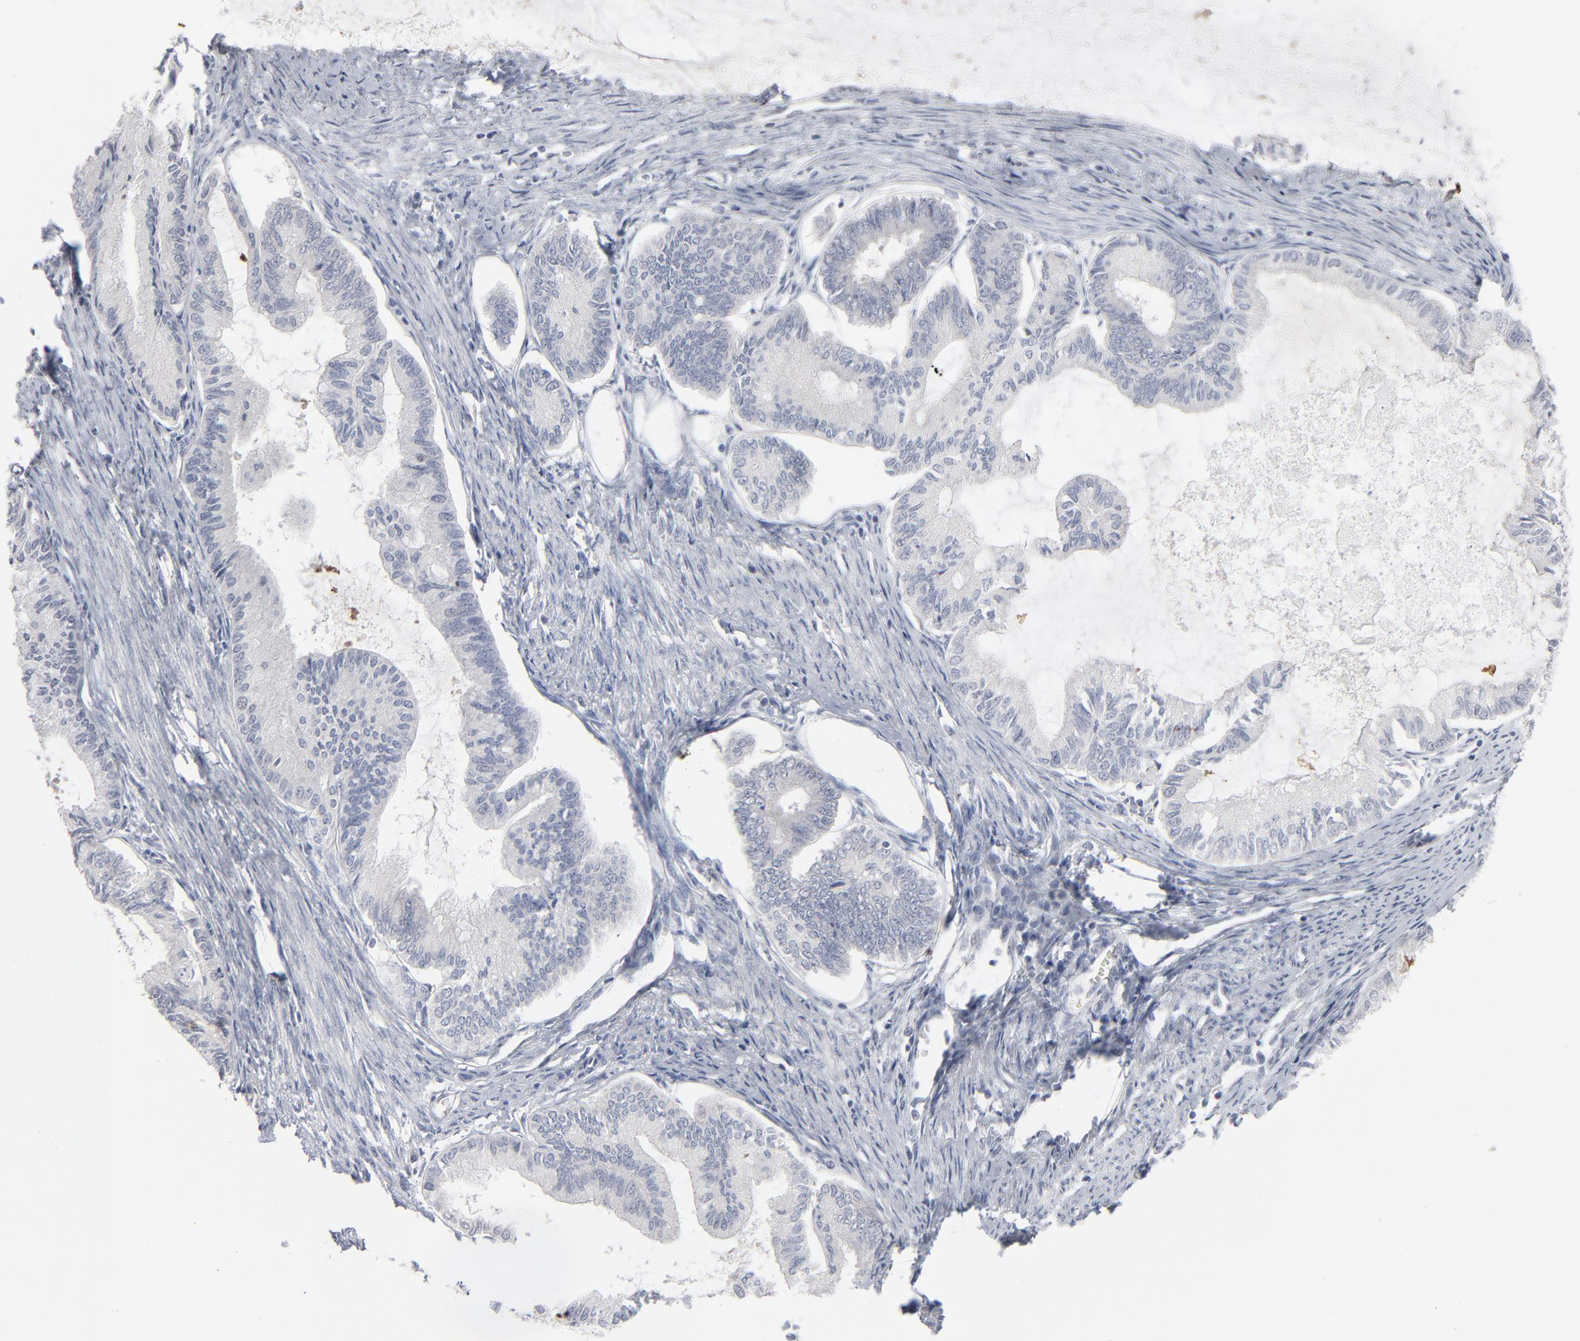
{"staining": {"intensity": "negative", "quantity": "none", "location": "none"}, "tissue": "endometrial cancer", "cell_type": "Tumor cells", "image_type": "cancer", "snomed": [{"axis": "morphology", "description": "Adenocarcinoma, NOS"}, {"axis": "topography", "description": "Endometrium"}], "caption": "Protein analysis of endometrial adenocarcinoma demonstrates no significant positivity in tumor cells.", "gene": "FOXN2", "patient": {"sex": "female", "age": 86}}